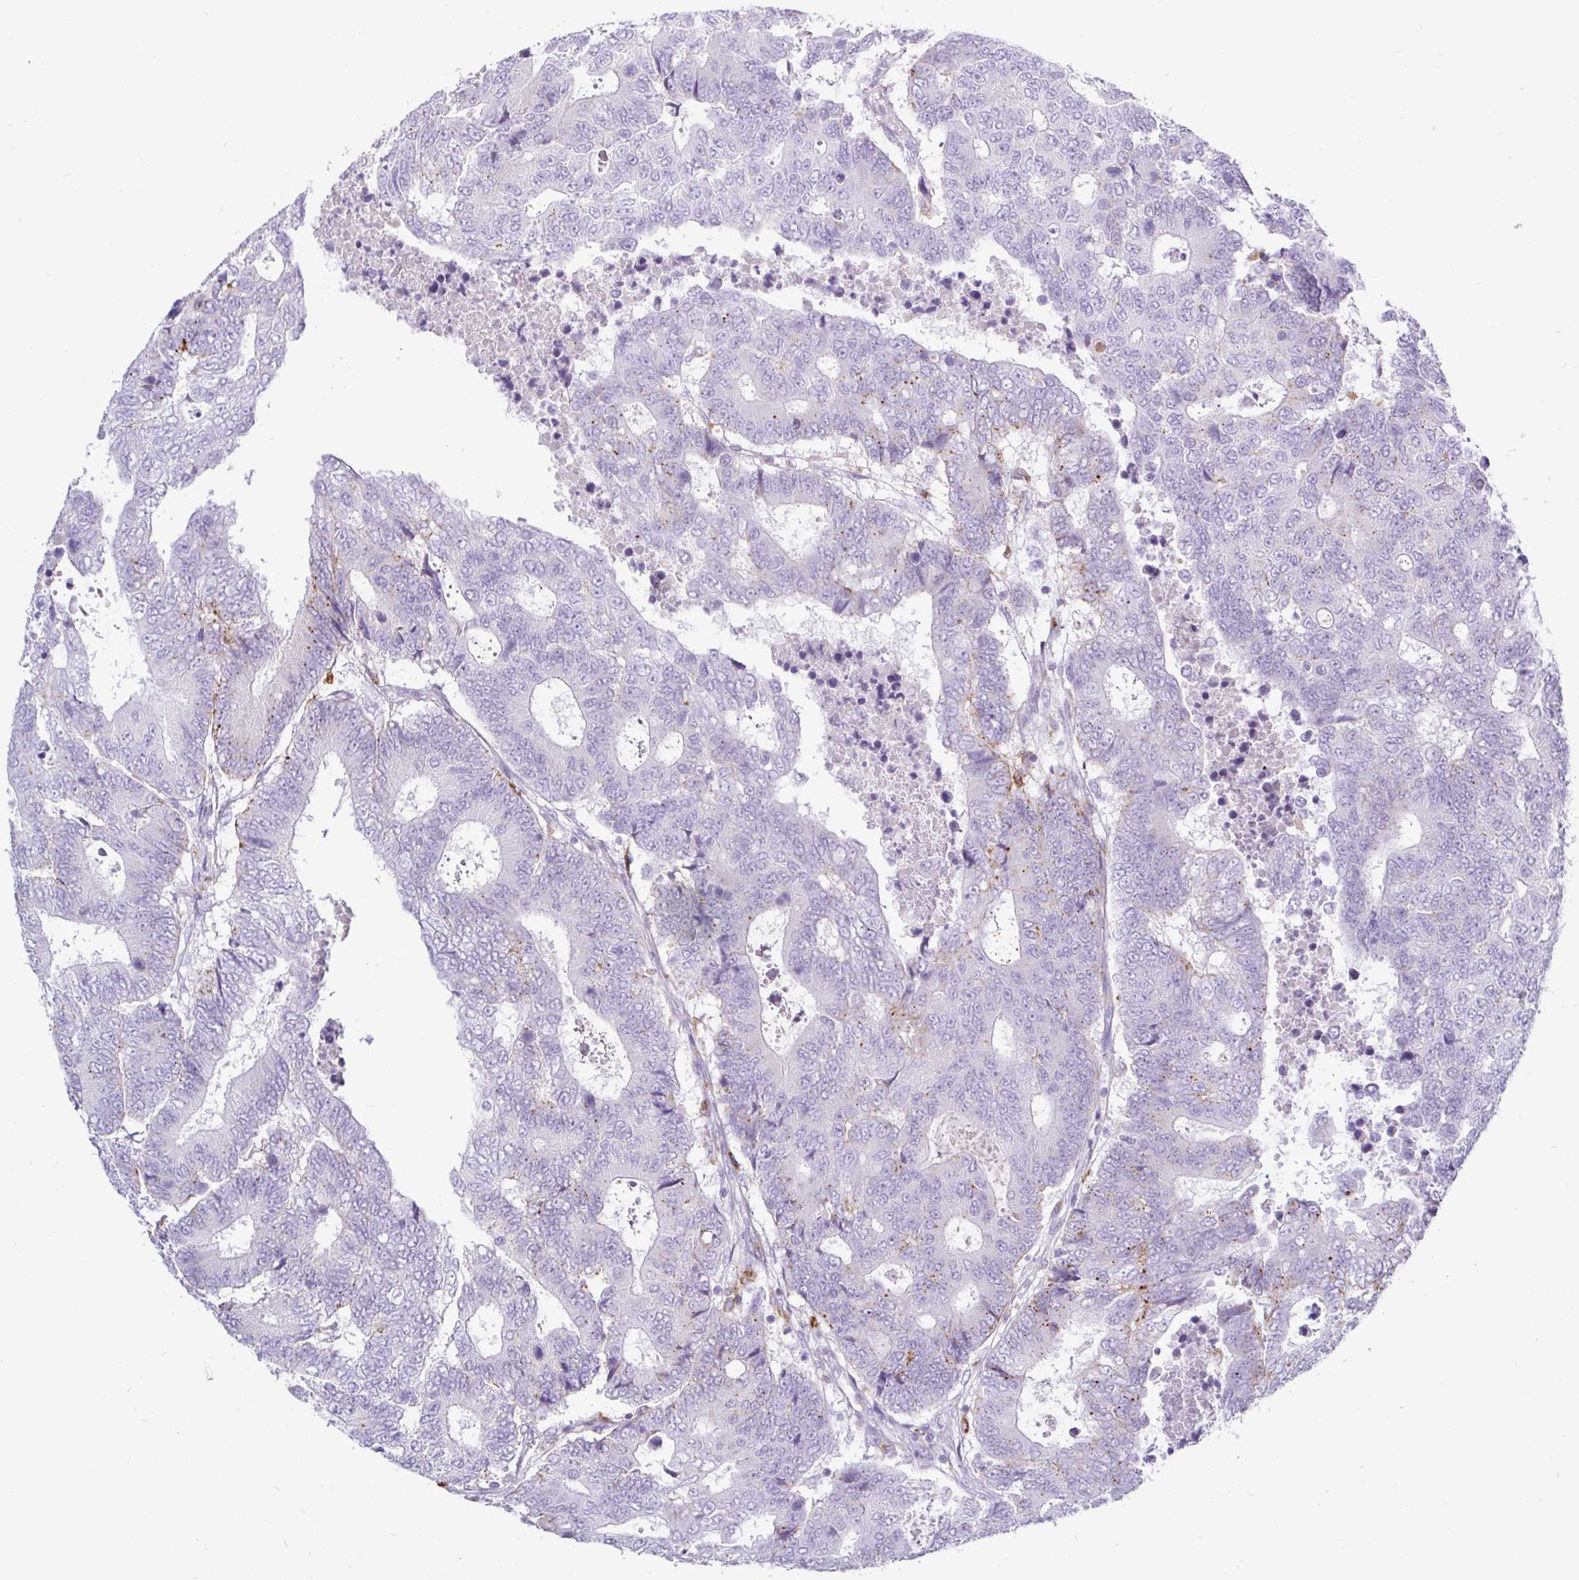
{"staining": {"intensity": "negative", "quantity": "none", "location": "none"}, "tissue": "colorectal cancer", "cell_type": "Tumor cells", "image_type": "cancer", "snomed": [{"axis": "morphology", "description": "Adenocarcinoma, NOS"}, {"axis": "topography", "description": "Colon"}], "caption": "A histopathology image of colorectal adenocarcinoma stained for a protein exhibits no brown staining in tumor cells.", "gene": "CTSZ", "patient": {"sex": "female", "age": 48}}